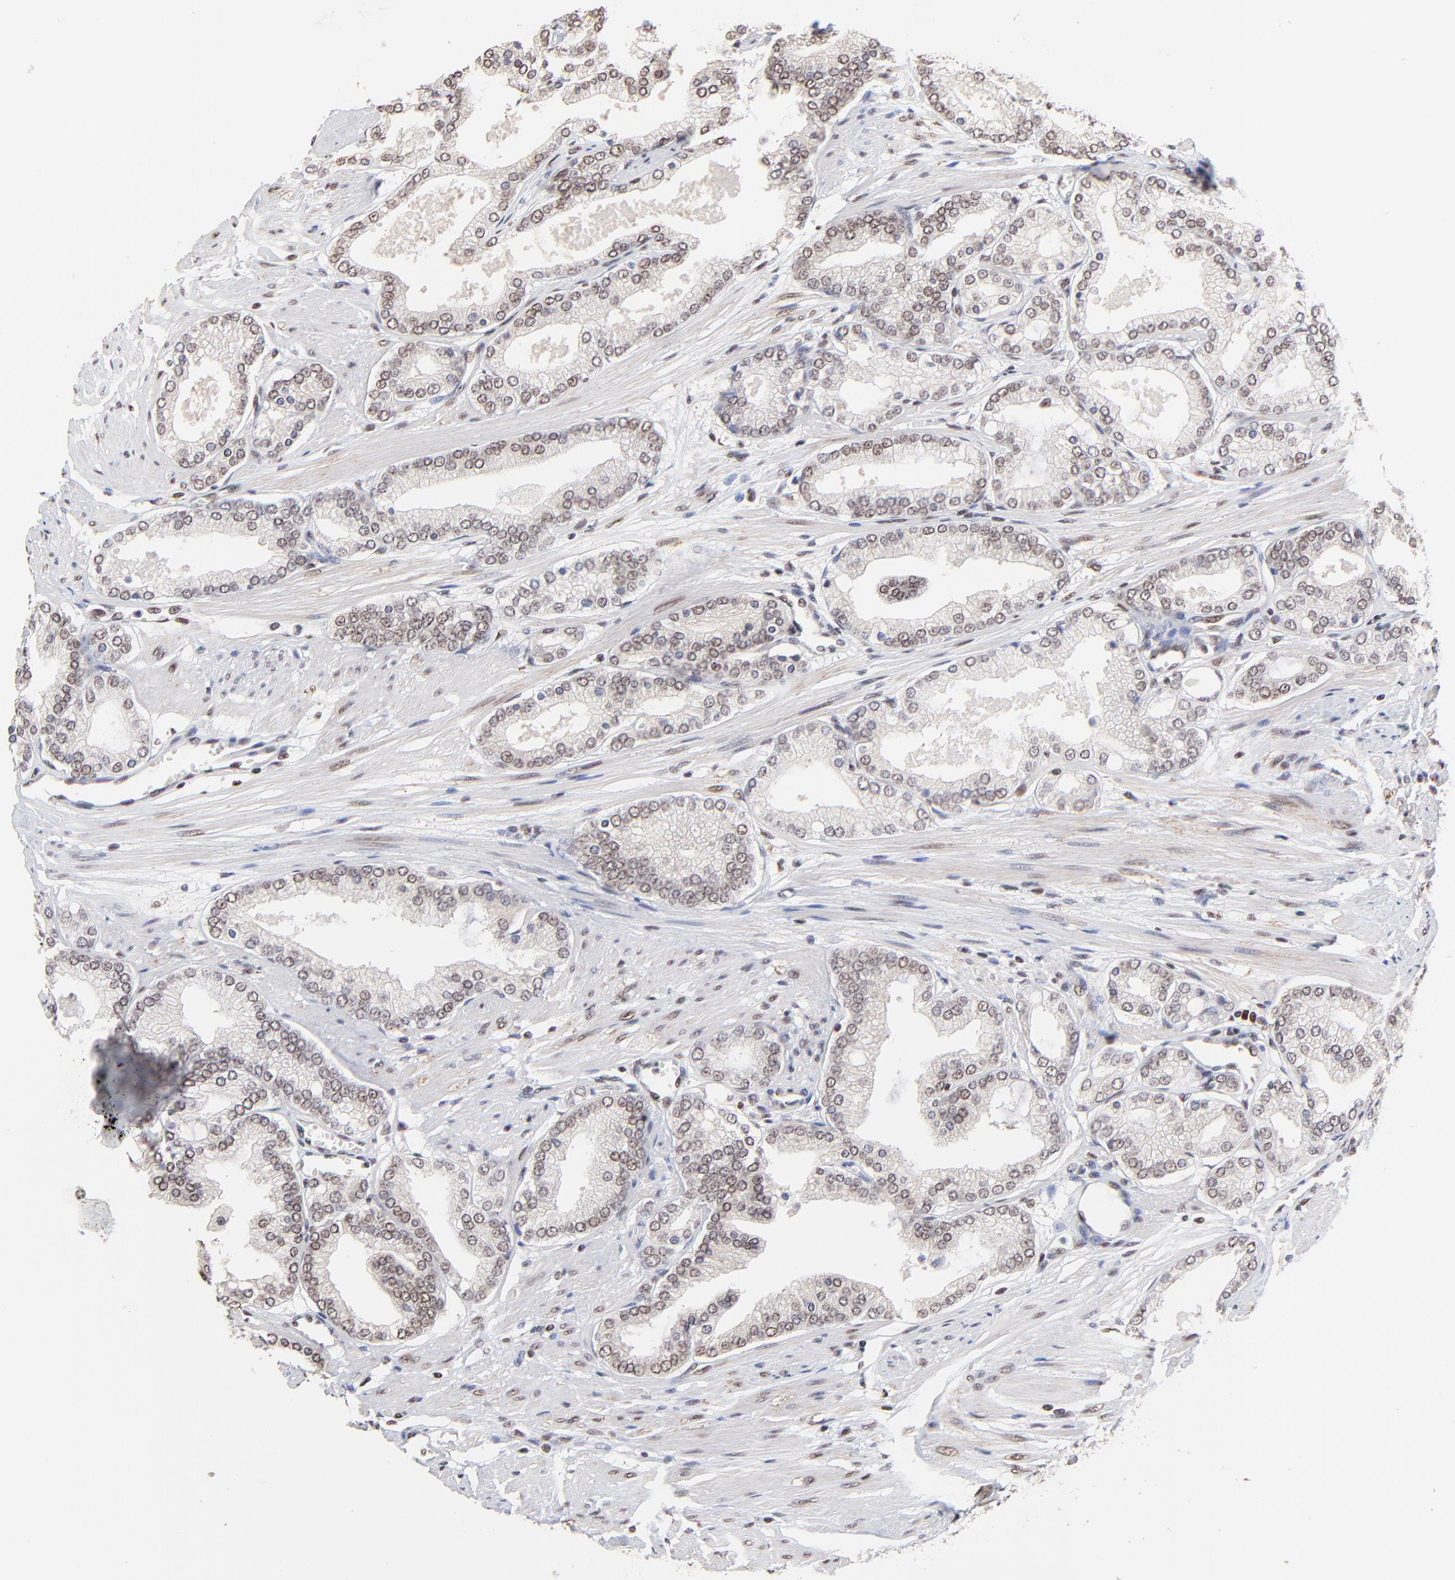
{"staining": {"intensity": "weak", "quantity": "25%-75%", "location": "nuclear"}, "tissue": "prostate cancer", "cell_type": "Tumor cells", "image_type": "cancer", "snomed": [{"axis": "morphology", "description": "Adenocarcinoma, High grade"}, {"axis": "topography", "description": "Prostate"}], "caption": "The immunohistochemical stain highlights weak nuclear expression in tumor cells of adenocarcinoma (high-grade) (prostate) tissue.", "gene": "DSN1", "patient": {"sex": "male", "age": 61}}